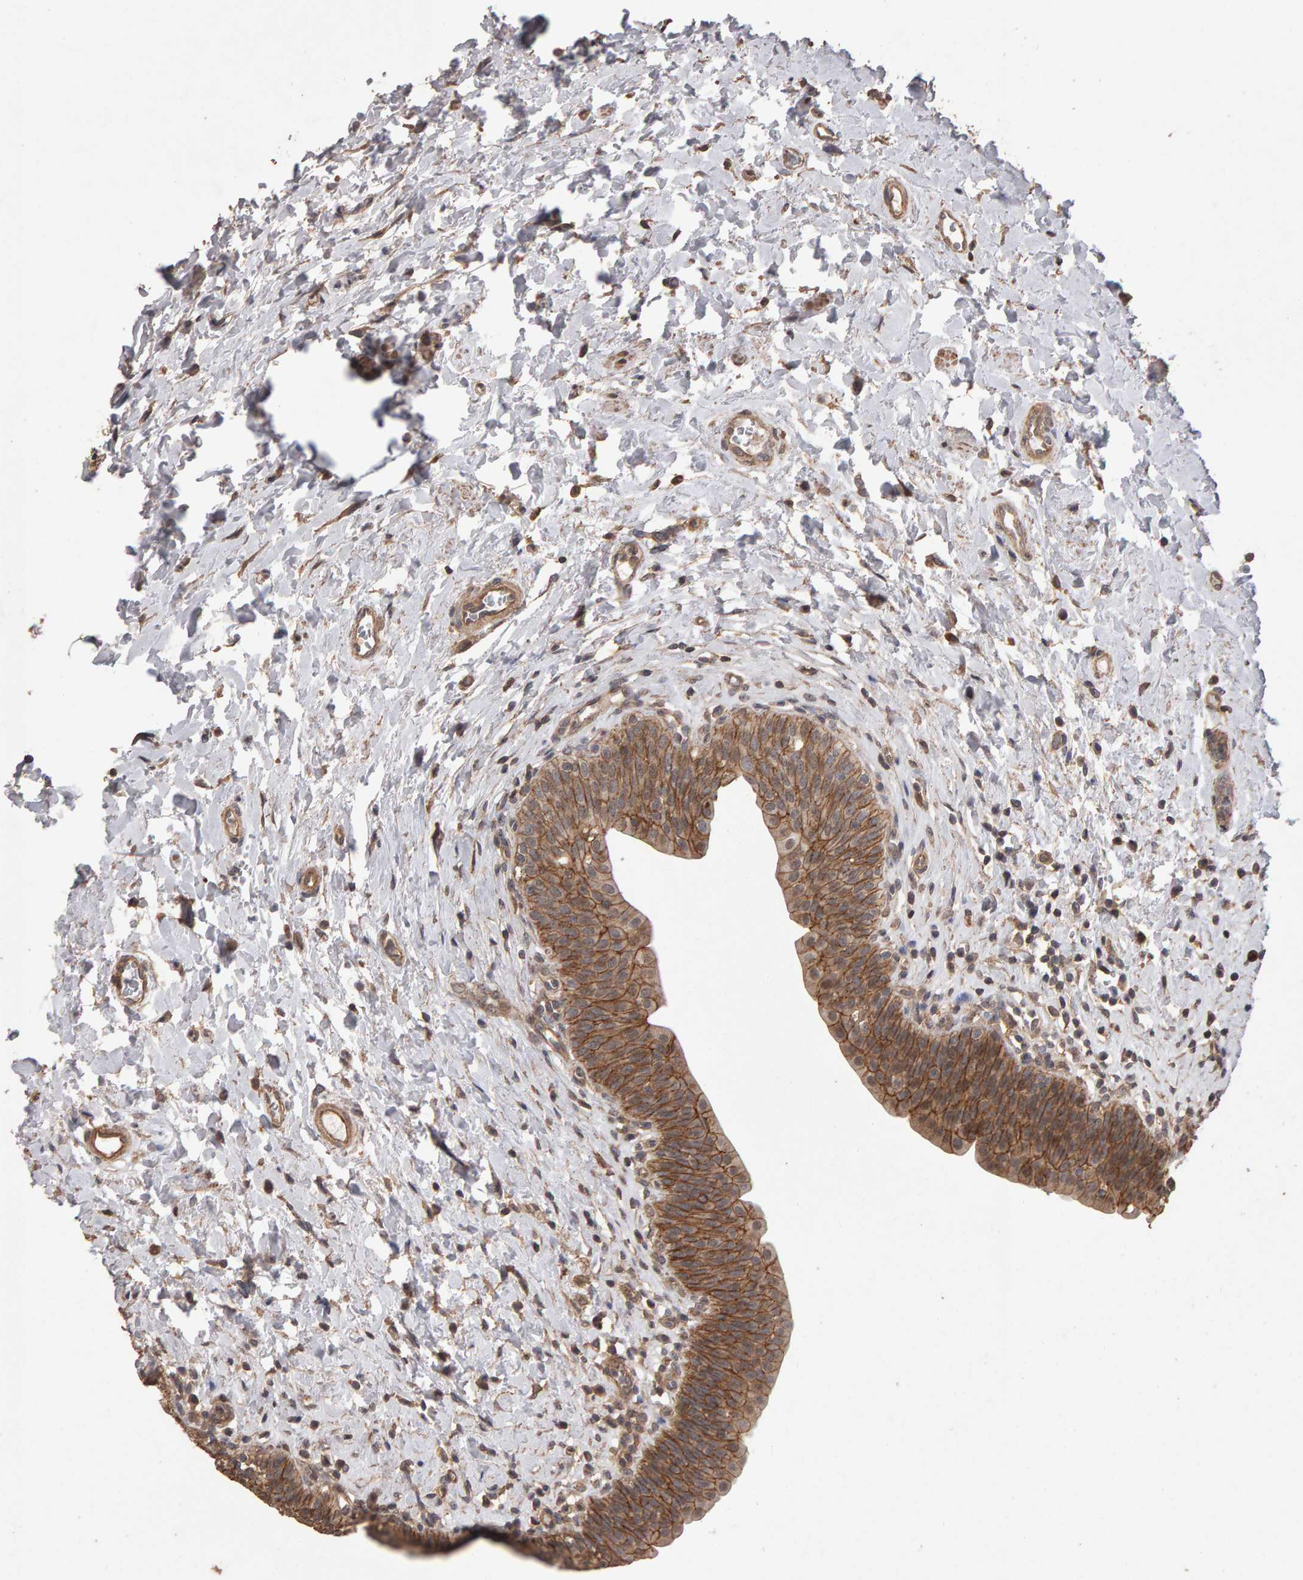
{"staining": {"intensity": "strong", "quantity": ">75%", "location": "cytoplasmic/membranous"}, "tissue": "urinary bladder", "cell_type": "Urothelial cells", "image_type": "normal", "snomed": [{"axis": "morphology", "description": "Normal tissue, NOS"}, {"axis": "topography", "description": "Urinary bladder"}], "caption": "IHC of normal human urinary bladder shows high levels of strong cytoplasmic/membranous expression in approximately >75% of urothelial cells. (Stains: DAB in brown, nuclei in blue, Microscopy: brightfield microscopy at high magnification).", "gene": "SCRIB", "patient": {"sex": "male", "age": 83}}